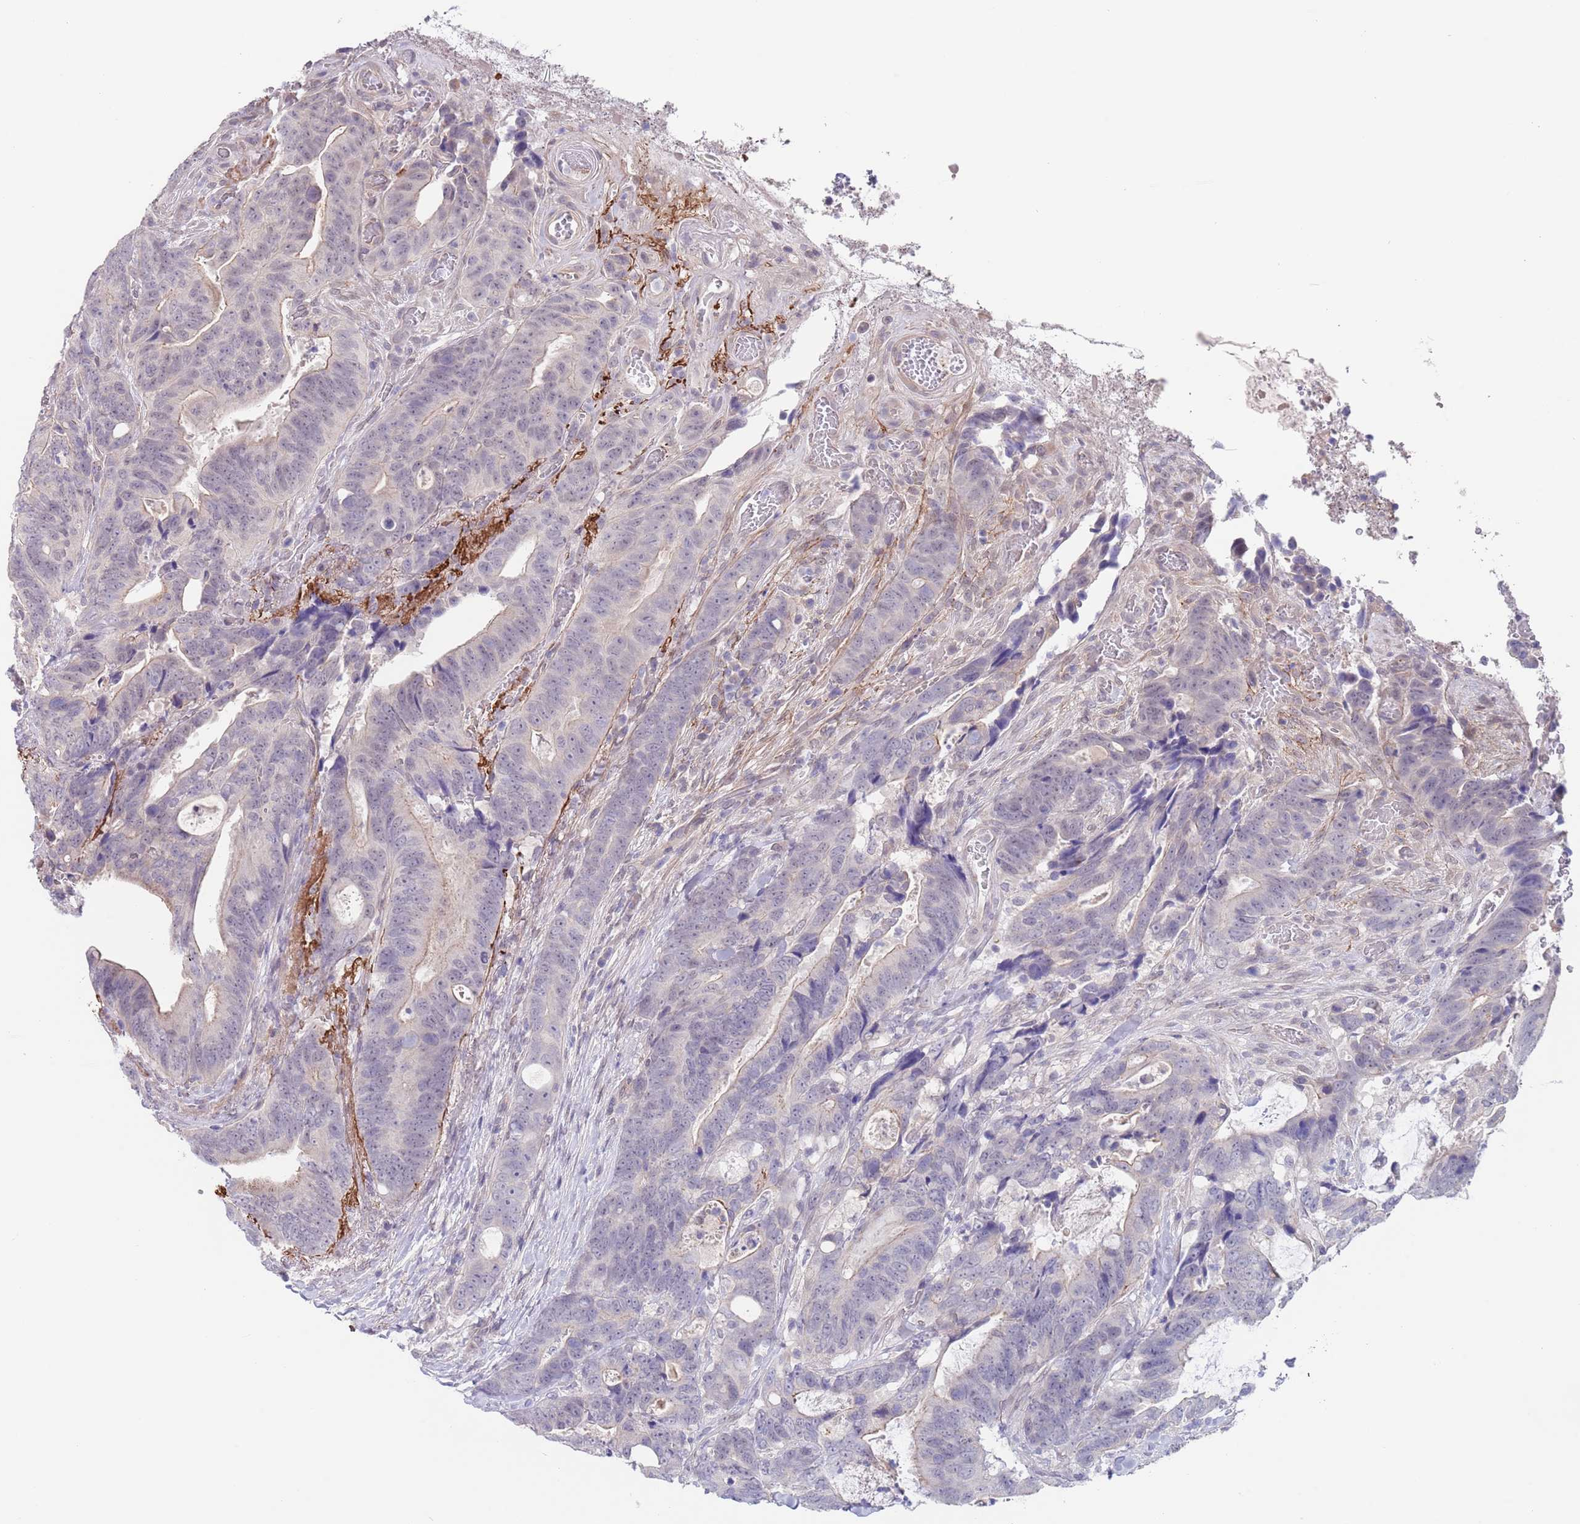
{"staining": {"intensity": "negative", "quantity": "none", "location": "none"}, "tissue": "colorectal cancer", "cell_type": "Tumor cells", "image_type": "cancer", "snomed": [{"axis": "morphology", "description": "Adenocarcinoma, NOS"}, {"axis": "topography", "description": "Colon"}], "caption": "Tumor cells show no significant positivity in colorectal adenocarcinoma. Nuclei are stained in blue.", "gene": "RNF169", "patient": {"sex": "female", "age": 82}}